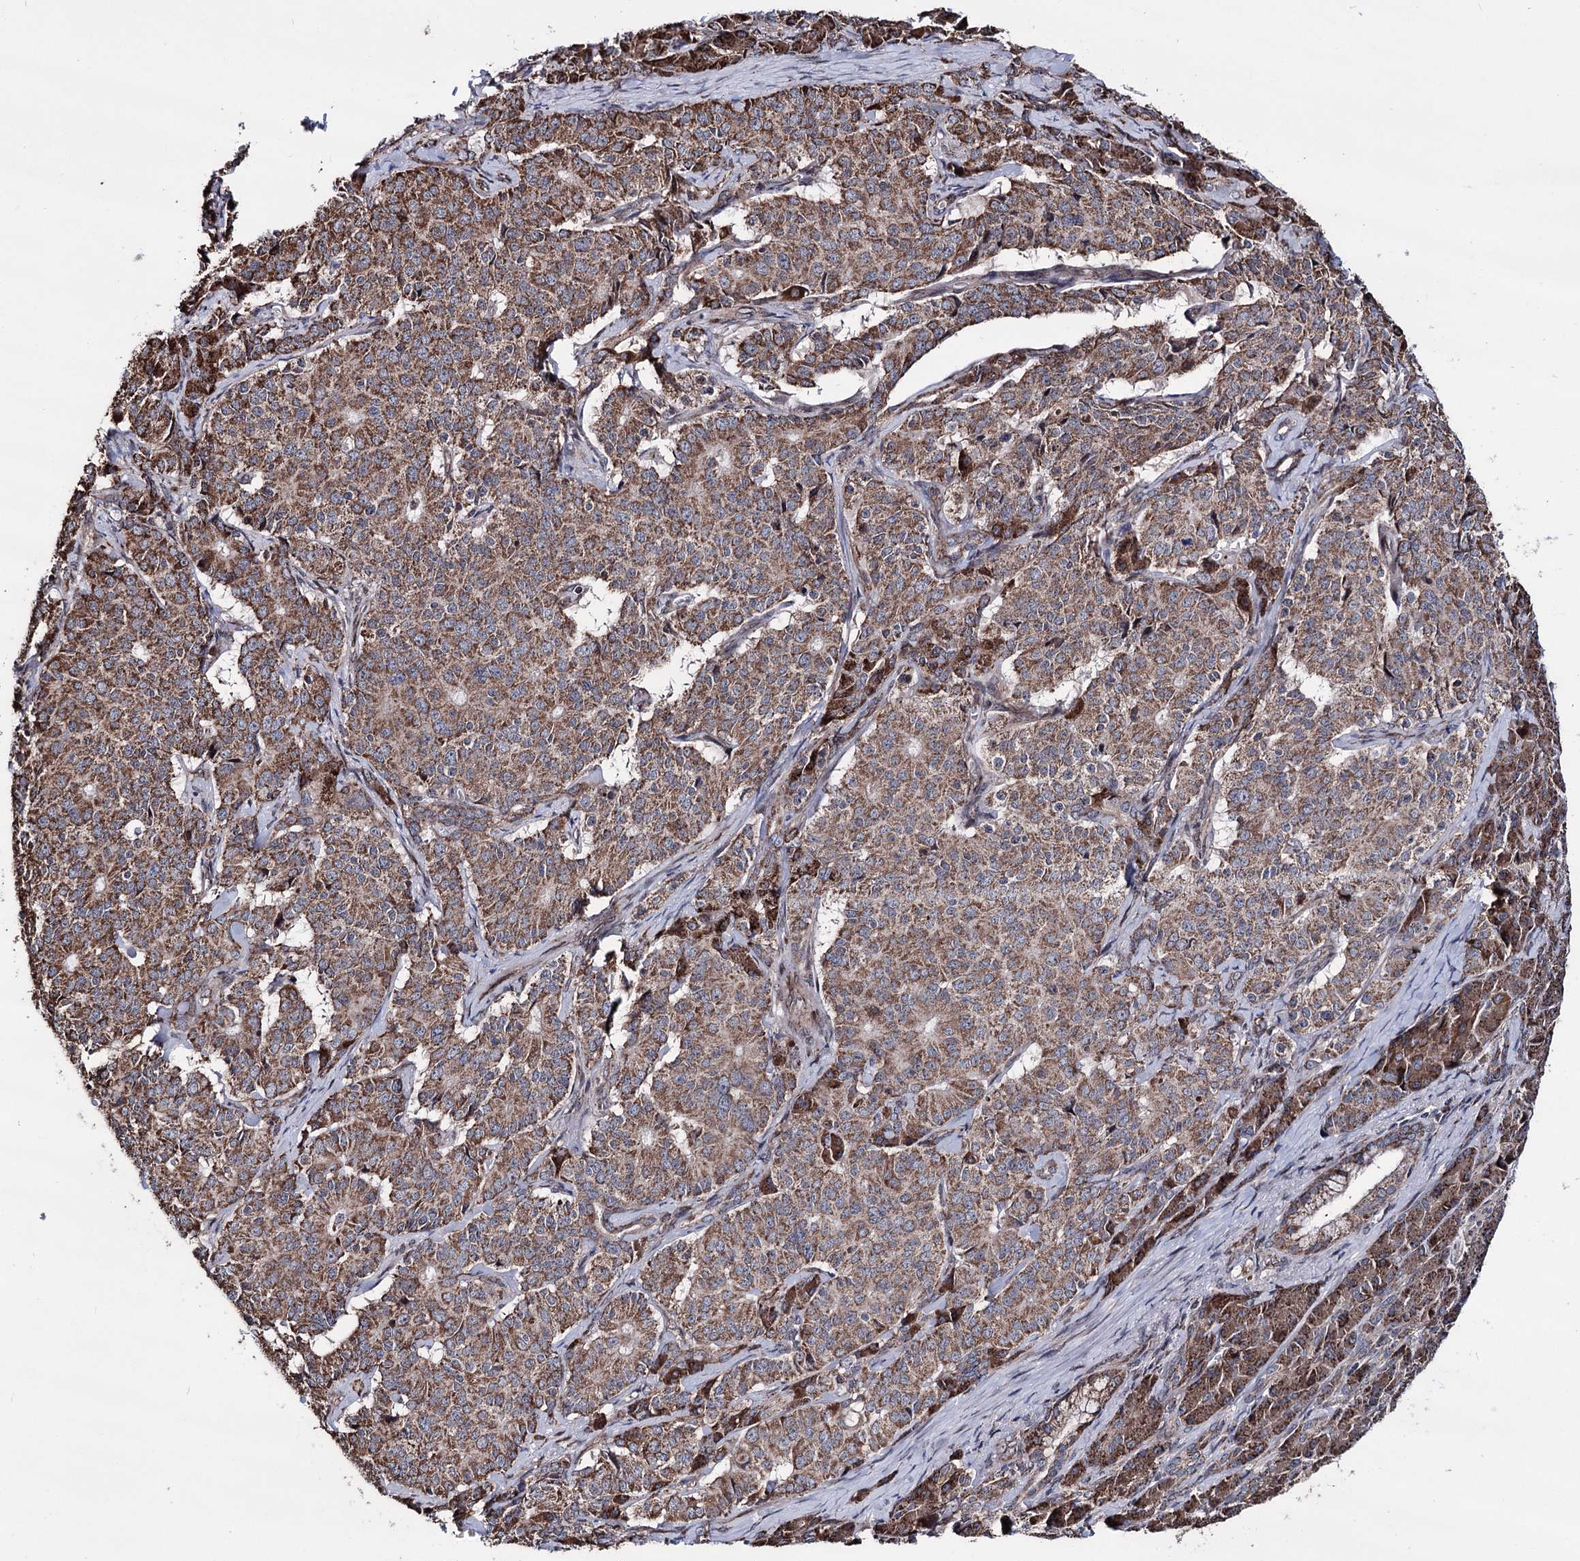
{"staining": {"intensity": "moderate", "quantity": ">75%", "location": "cytoplasmic/membranous"}, "tissue": "pancreatic cancer", "cell_type": "Tumor cells", "image_type": "cancer", "snomed": [{"axis": "morphology", "description": "Adenocarcinoma, NOS"}, {"axis": "topography", "description": "Pancreas"}], "caption": "Moderate cytoplasmic/membranous staining for a protein is seen in about >75% of tumor cells of pancreatic adenocarcinoma using immunohistochemistry (IHC).", "gene": "CREB3L4", "patient": {"sex": "female", "age": 74}}